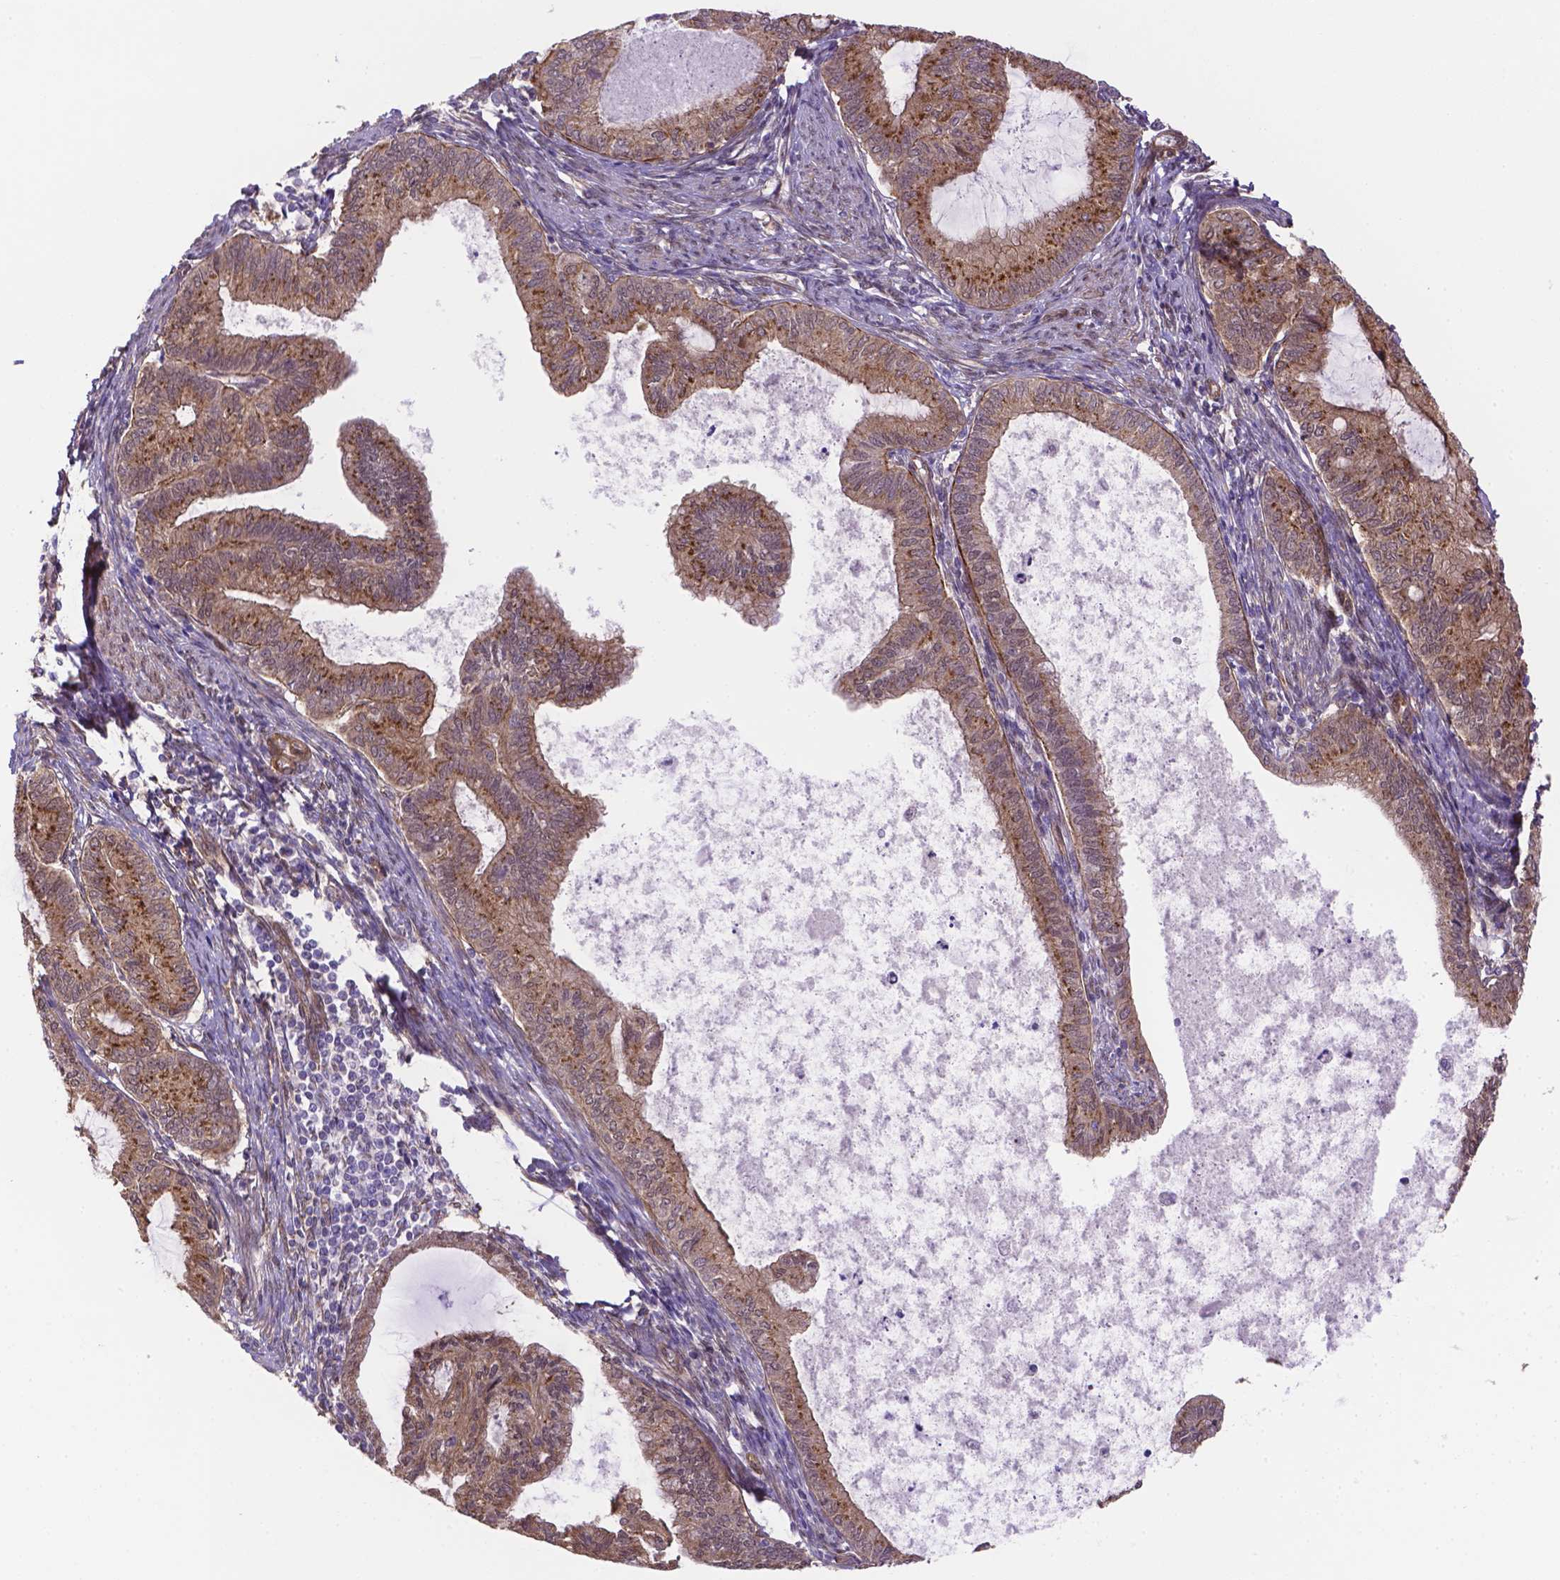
{"staining": {"intensity": "moderate", "quantity": ">75%", "location": "cytoplasmic/membranous"}, "tissue": "endometrial cancer", "cell_type": "Tumor cells", "image_type": "cancer", "snomed": [{"axis": "morphology", "description": "Adenocarcinoma, NOS"}, {"axis": "topography", "description": "Endometrium"}], "caption": "Endometrial adenocarcinoma was stained to show a protein in brown. There is medium levels of moderate cytoplasmic/membranous expression in approximately >75% of tumor cells.", "gene": "YAP1", "patient": {"sex": "female", "age": 86}}